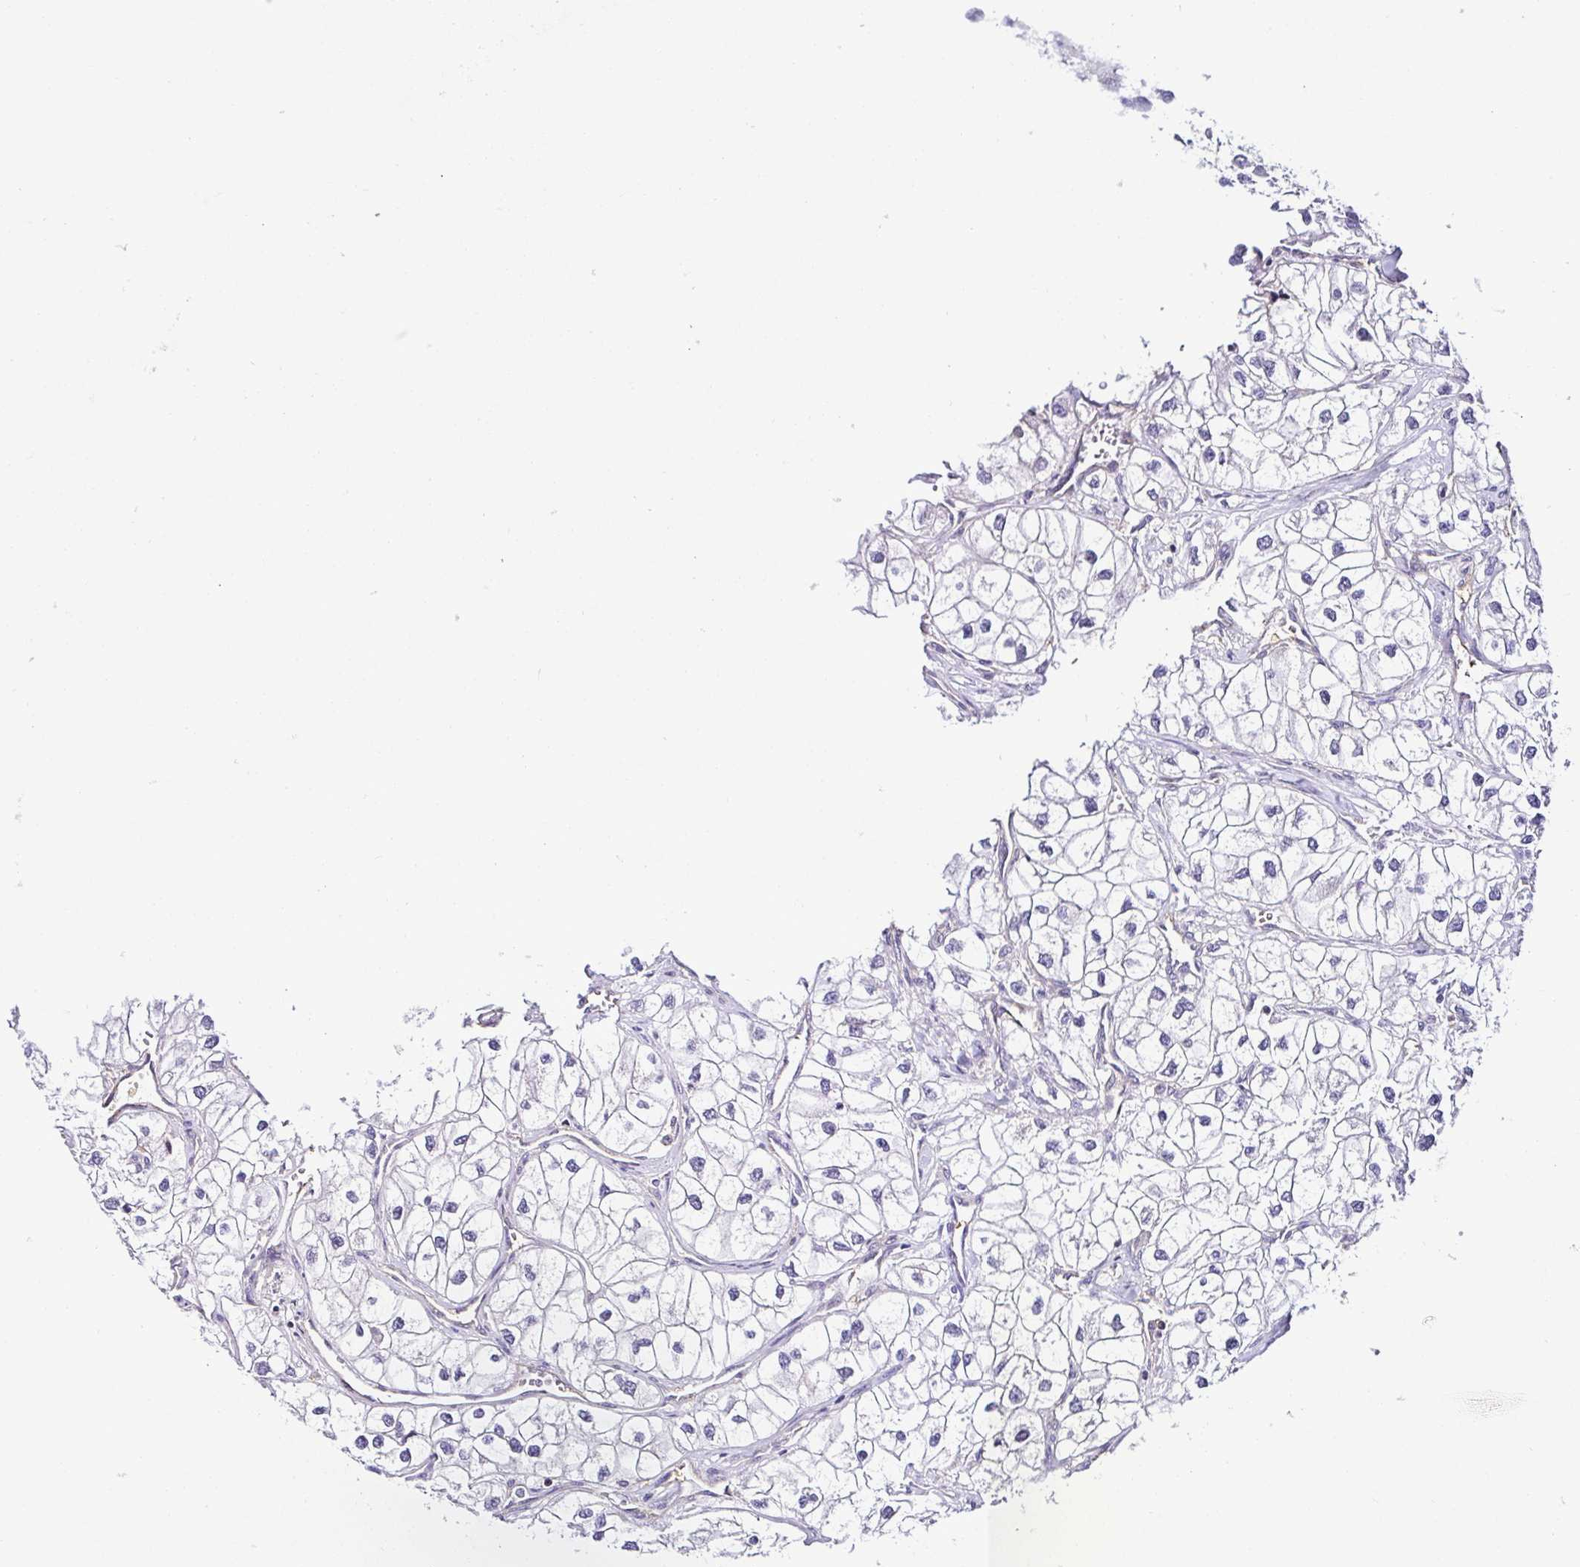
{"staining": {"intensity": "negative", "quantity": "none", "location": "none"}, "tissue": "renal cancer", "cell_type": "Tumor cells", "image_type": "cancer", "snomed": [{"axis": "morphology", "description": "Adenocarcinoma, NOS"}, {"axis": "topography", "description": "Kidney"}], "caption": "This micrograph is of renal cancer (adenocarcinoma) stained with IHC to label a protein in brown with the nuclei are counter-stained blue. There is no expression in tumor cells. (Stains: DAB (3,3'-diaminobenzidine) immunohistochemistry (IHC) with hematoxylin counter stain, Microscopy: brightfield microscopy at high magnification).", "gene": "TNNT2", "patient": {"sex": "male", "age": 59}}